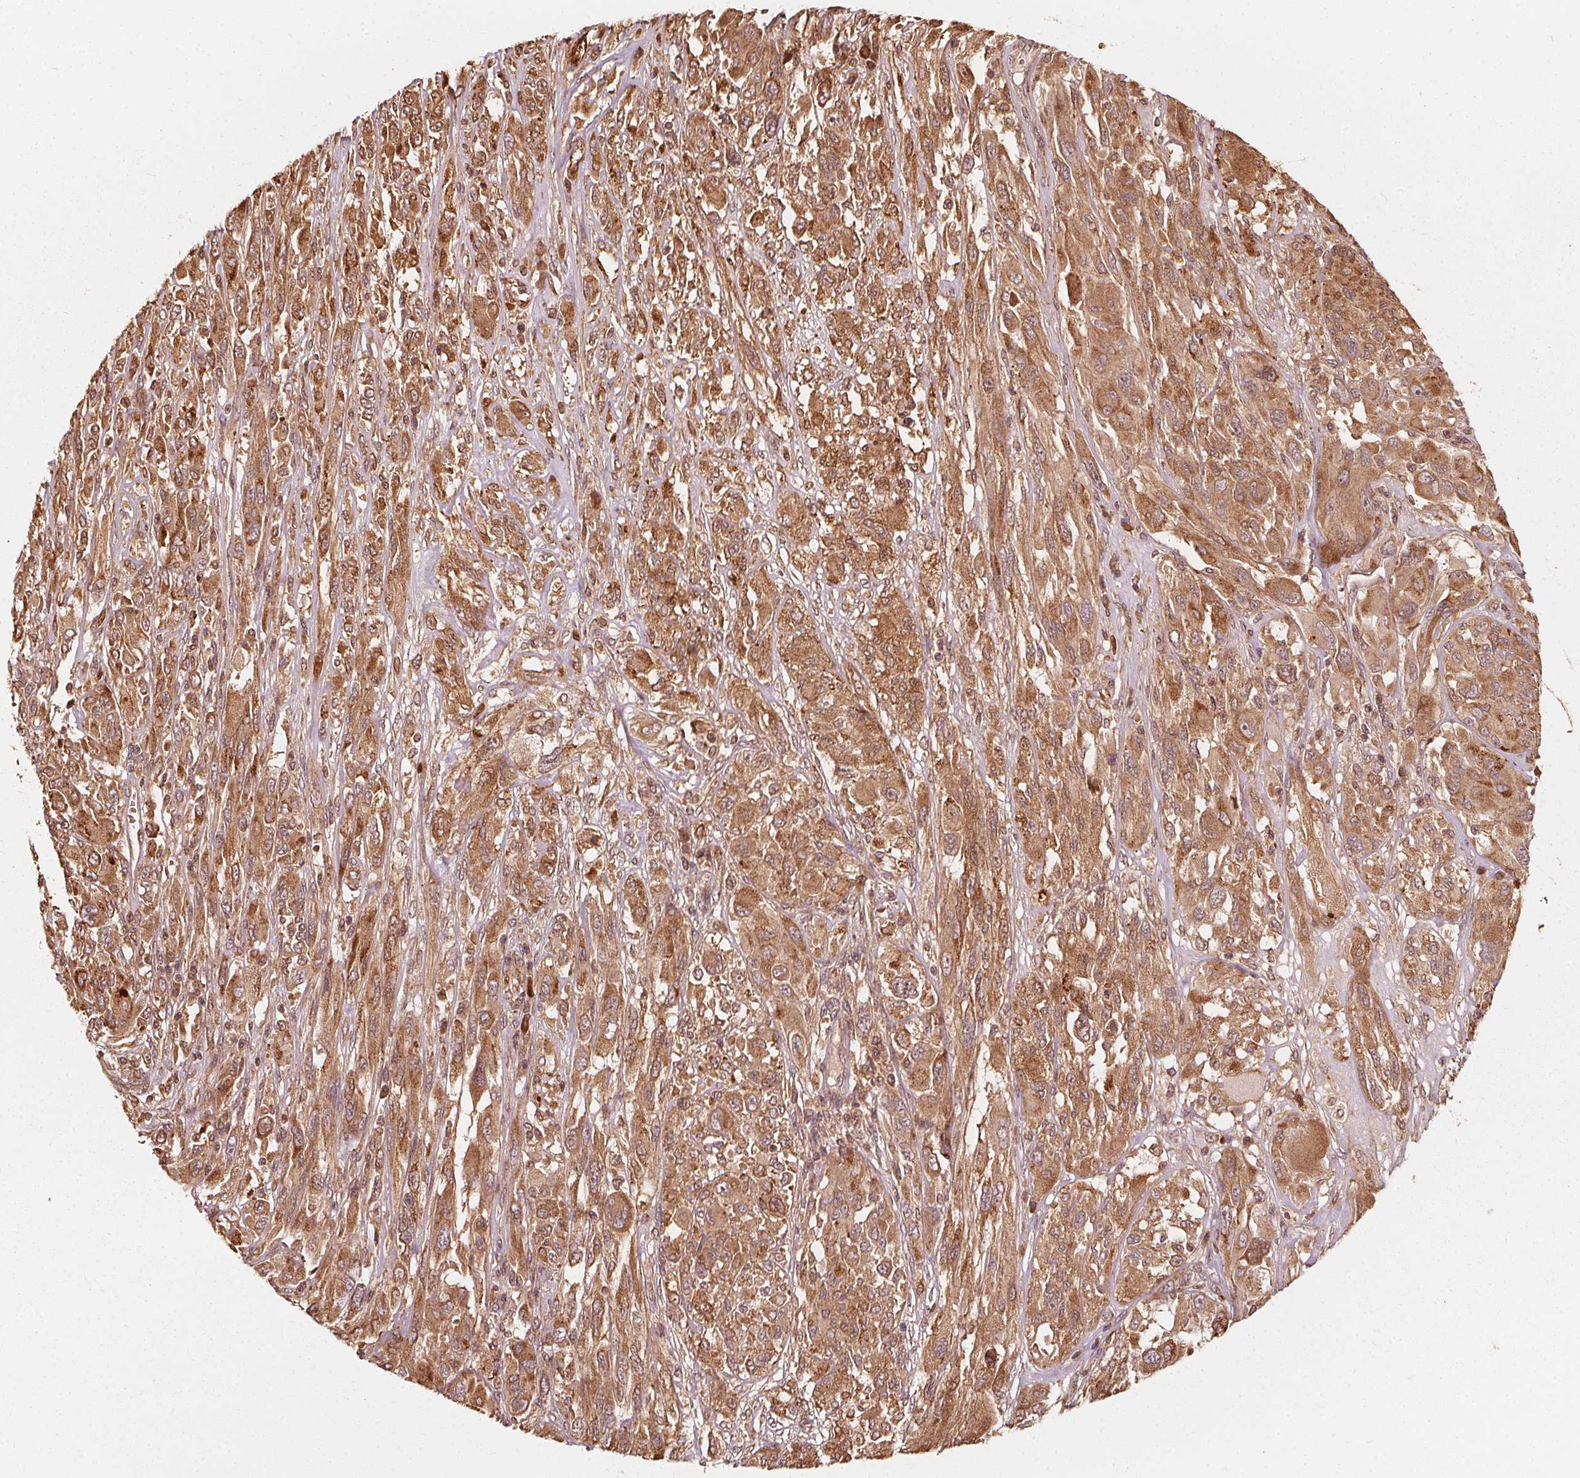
{"staining": {"intensity": "moderate", "quantity": ">75%", "location": "cytoplasmic/membranous,nuclear"}, "tissue": "melanoma", "cell_type": "Tumor cells", "image_type": "cancer", "snomed": [{"axis": "morphology", "description": "Malignant melanoma, NOS"}, {"axis": "topography", "description": "Skin"}], "caption": "Protein staining of melanoma tissue displays moderate cytoplasmic/membranous and nuclear staining in about >75% of tumor cells.", "gene": "NPC1", "patient": {"sex": "female", "age": 91}}